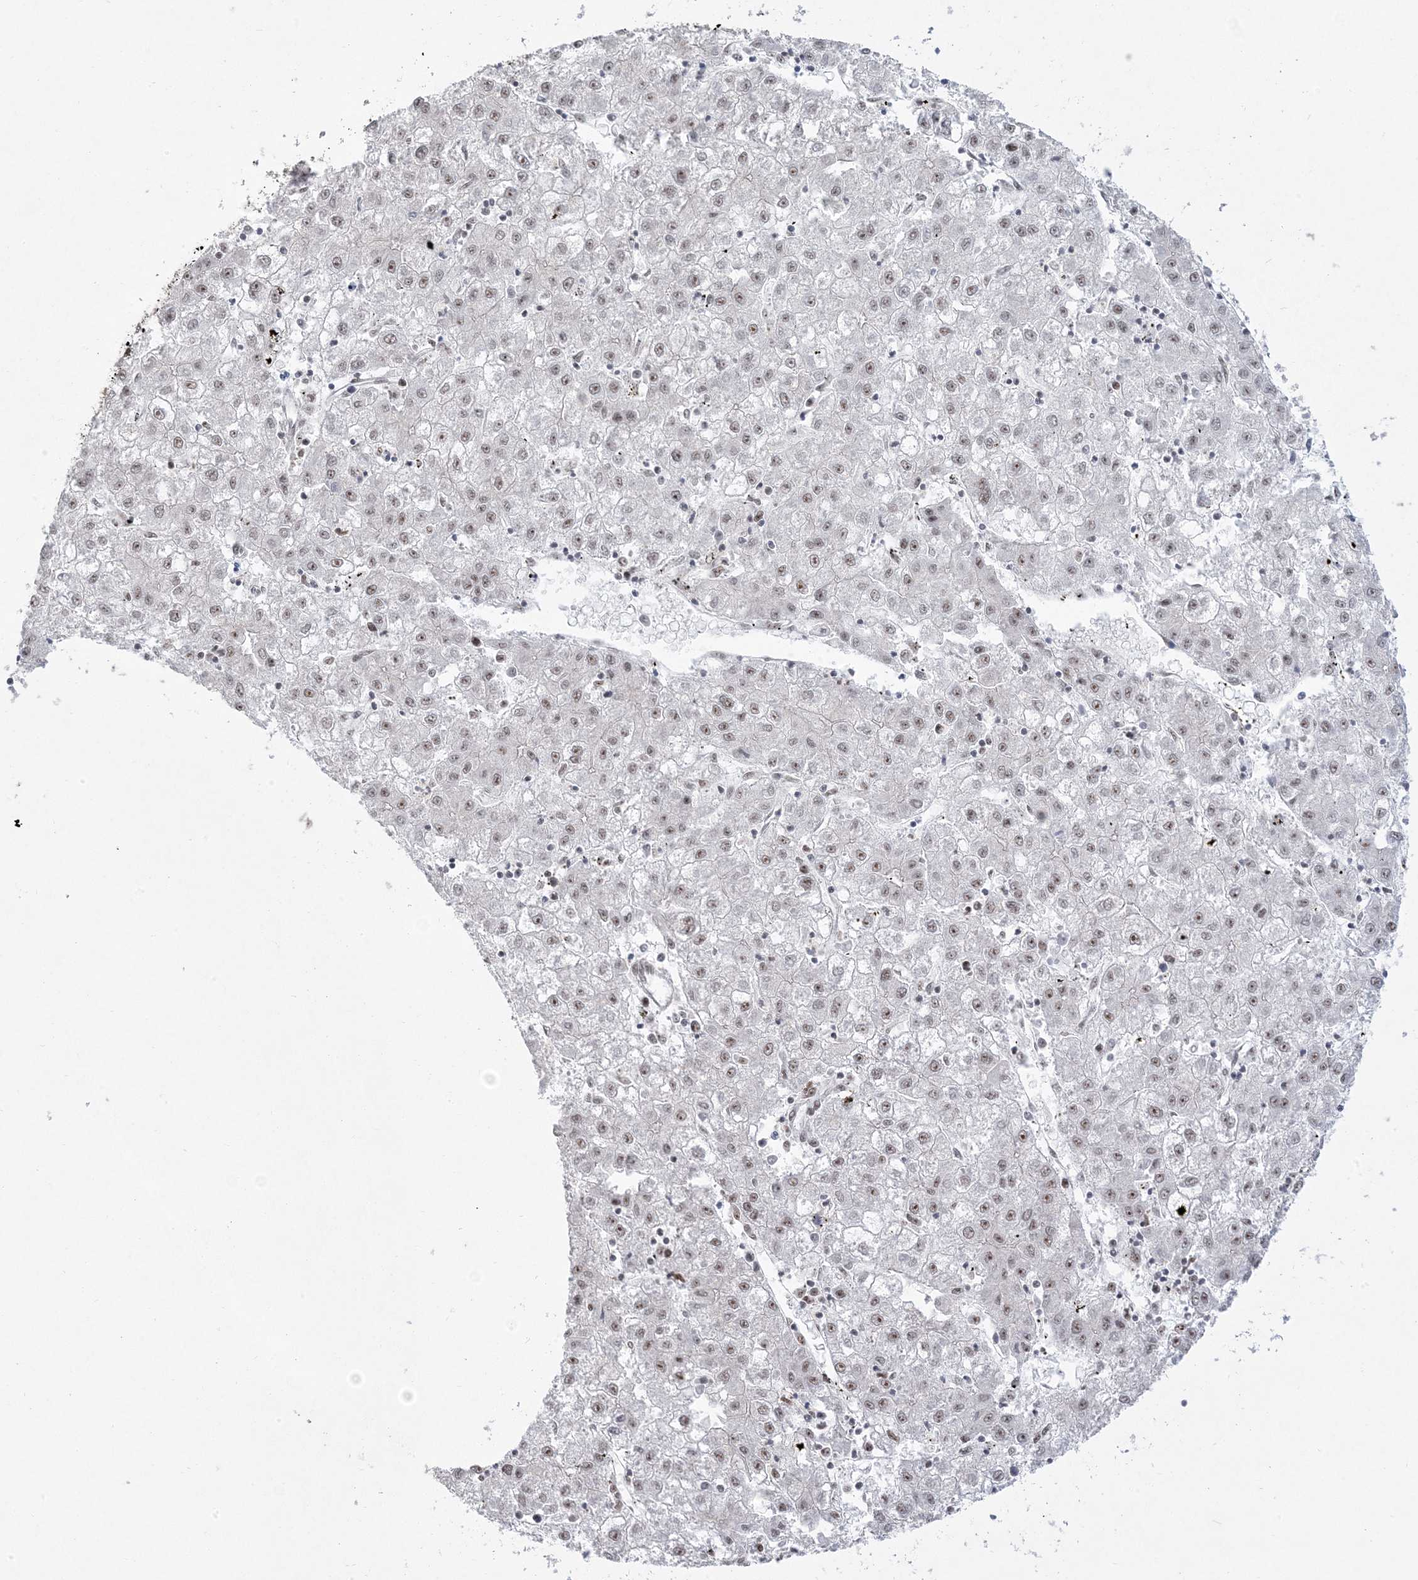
{"staining": {"intensity": "weak", "quantity": "25%-75%", "location": "nuclear"}, "tissue": "liver cancer", "cell_type": "Tumor cells", "image_type": "cancer", "snomed": [{"axis": "morphology", "description": "Carcinoma, Hepatocellular, NOS"}, {"axis": "topography", "description": "Liver"}], "caption": "Liver cancer (hepatocellular carcinoma) was stained to show a protein in brown. There is low levels of weak nuclear positivity in about 25%-75% of tumor cells.", "gene": "MTREX", "patient": {"sex": "male", "age": 72}}